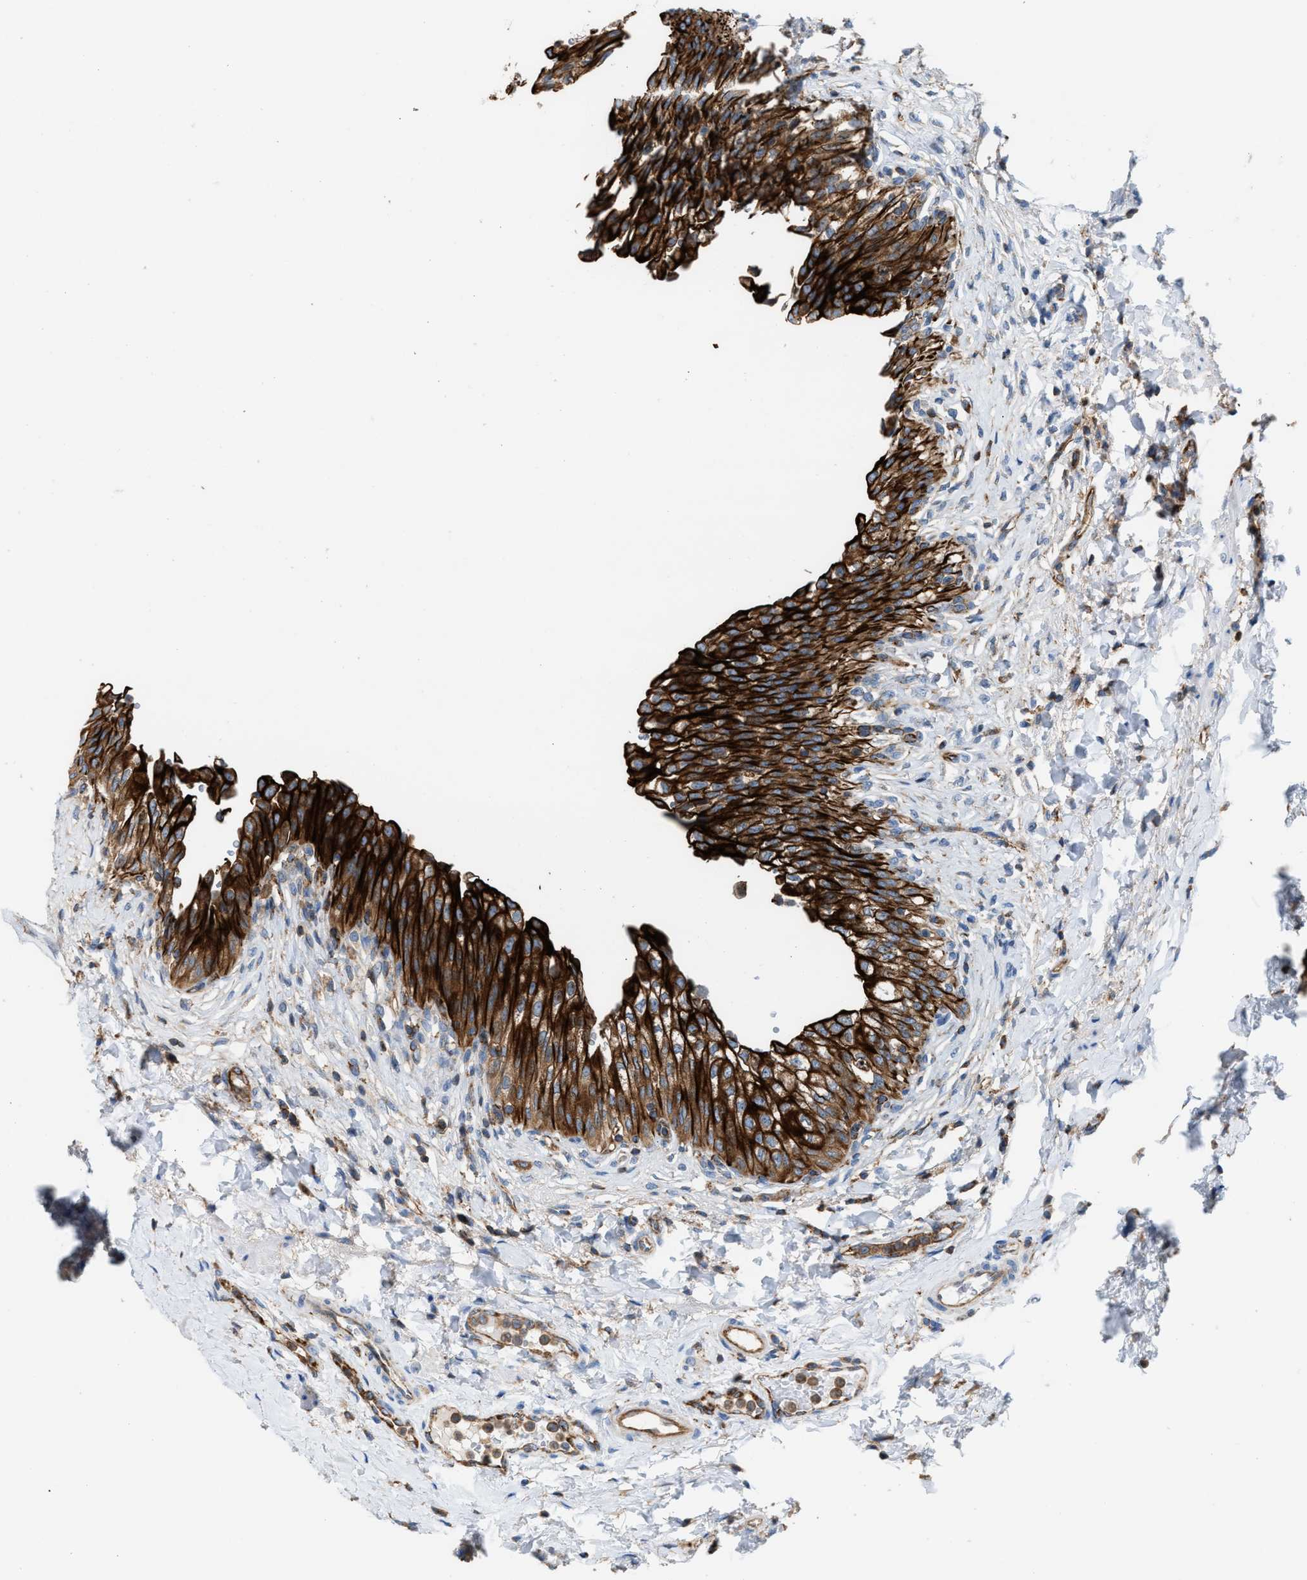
{"staining": {"intensity": "strong", "quantity": ">75%", "location": "cytoplasmic/membranous"}, "tissue": "urinary bladder", "cell_type": "Urothelial cells", "image_type": "normal", "snomed": [{"axis": "morphology", "description": "Urothelial carcinoma, High grade"}, {"axis": "topography", "description": "Urinary bladder"}], "caption": "Urothelial cells demonstrate strong cytoplasmic/membranous staining in approximately >75% of cells in unremarkable urinary bladder. The staining was performed using DAB (3,3'-diaminobenzidine) to visualize the protein expression in brown, while the nuclei were stained in blue with hematoxylin (Magnification: 20x).", "gene": "TBC1D15", "patient": {"sex": "male", "age": 46}}